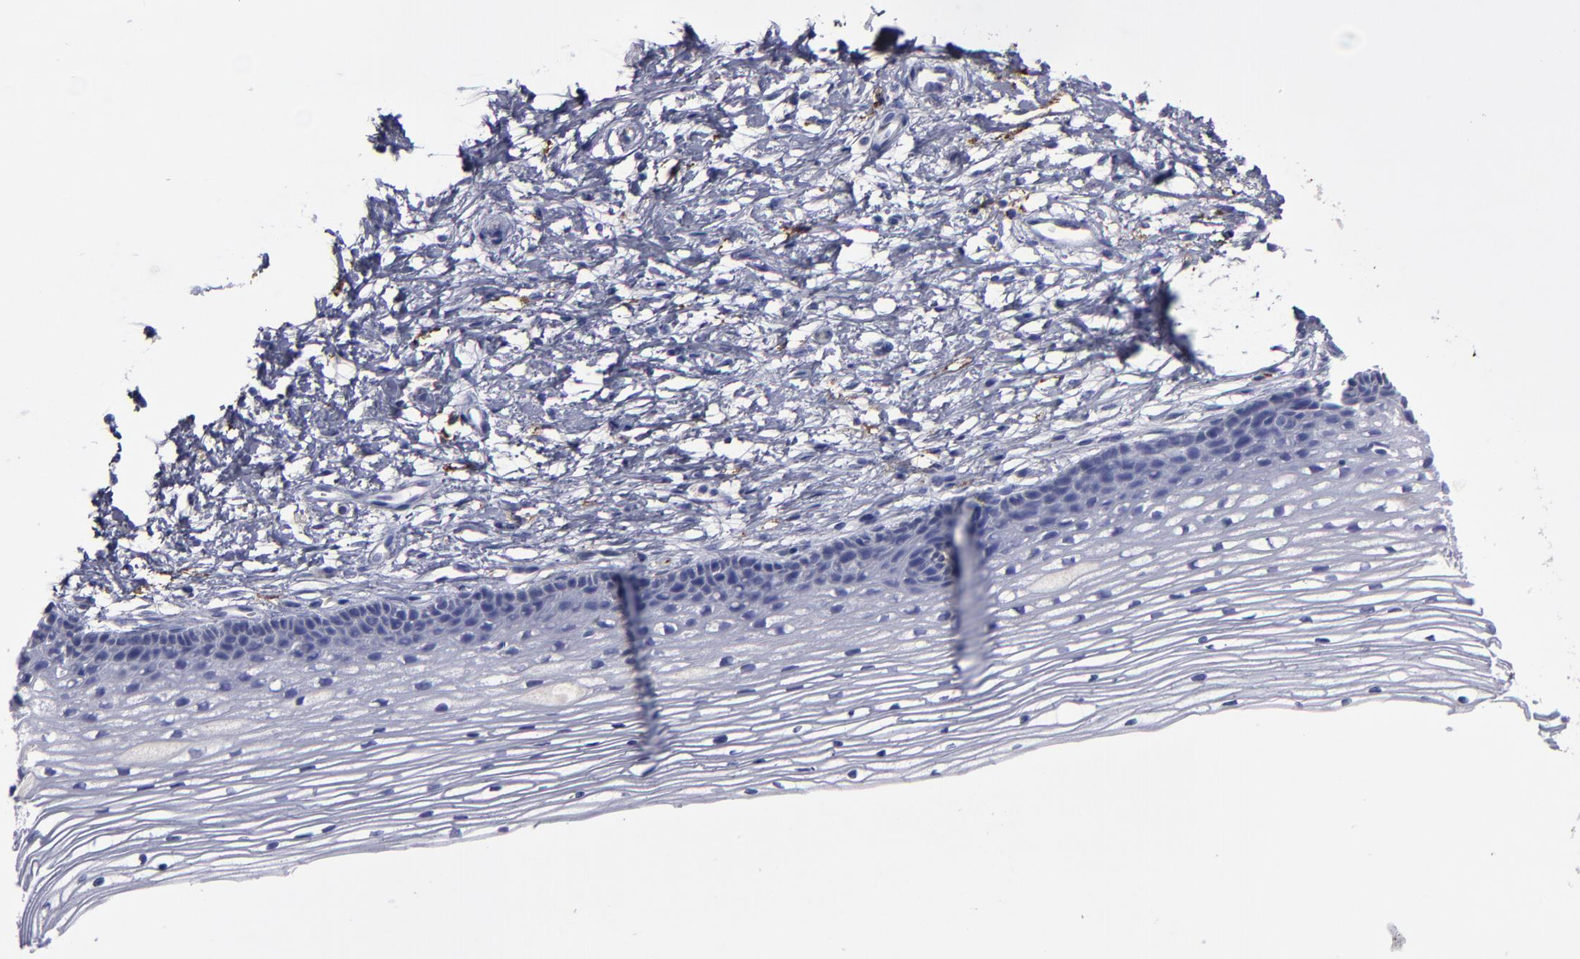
{"staining": {"intensity": "negative", "quantity": "none", "location": "none"}, "tissue": "cervix", "cell_type": "Glandular cells", "image_type": "normal", "snomed": [{"axis": "morphology", "description": "Normal tissue, NOS"}, {"axis": "topography", "description": "Cervix"}], "caption": "A histopathology image of cervix stained for a protein exhibits no brown staining in glandular cells. The staining was performed using DAB to visualize the protein expression in brown, while the nuclei were stained in blue with hematoxylin (Magnification: 20x).", "gene": "CD36", "patient": {"sex": "female", "age": 77}}